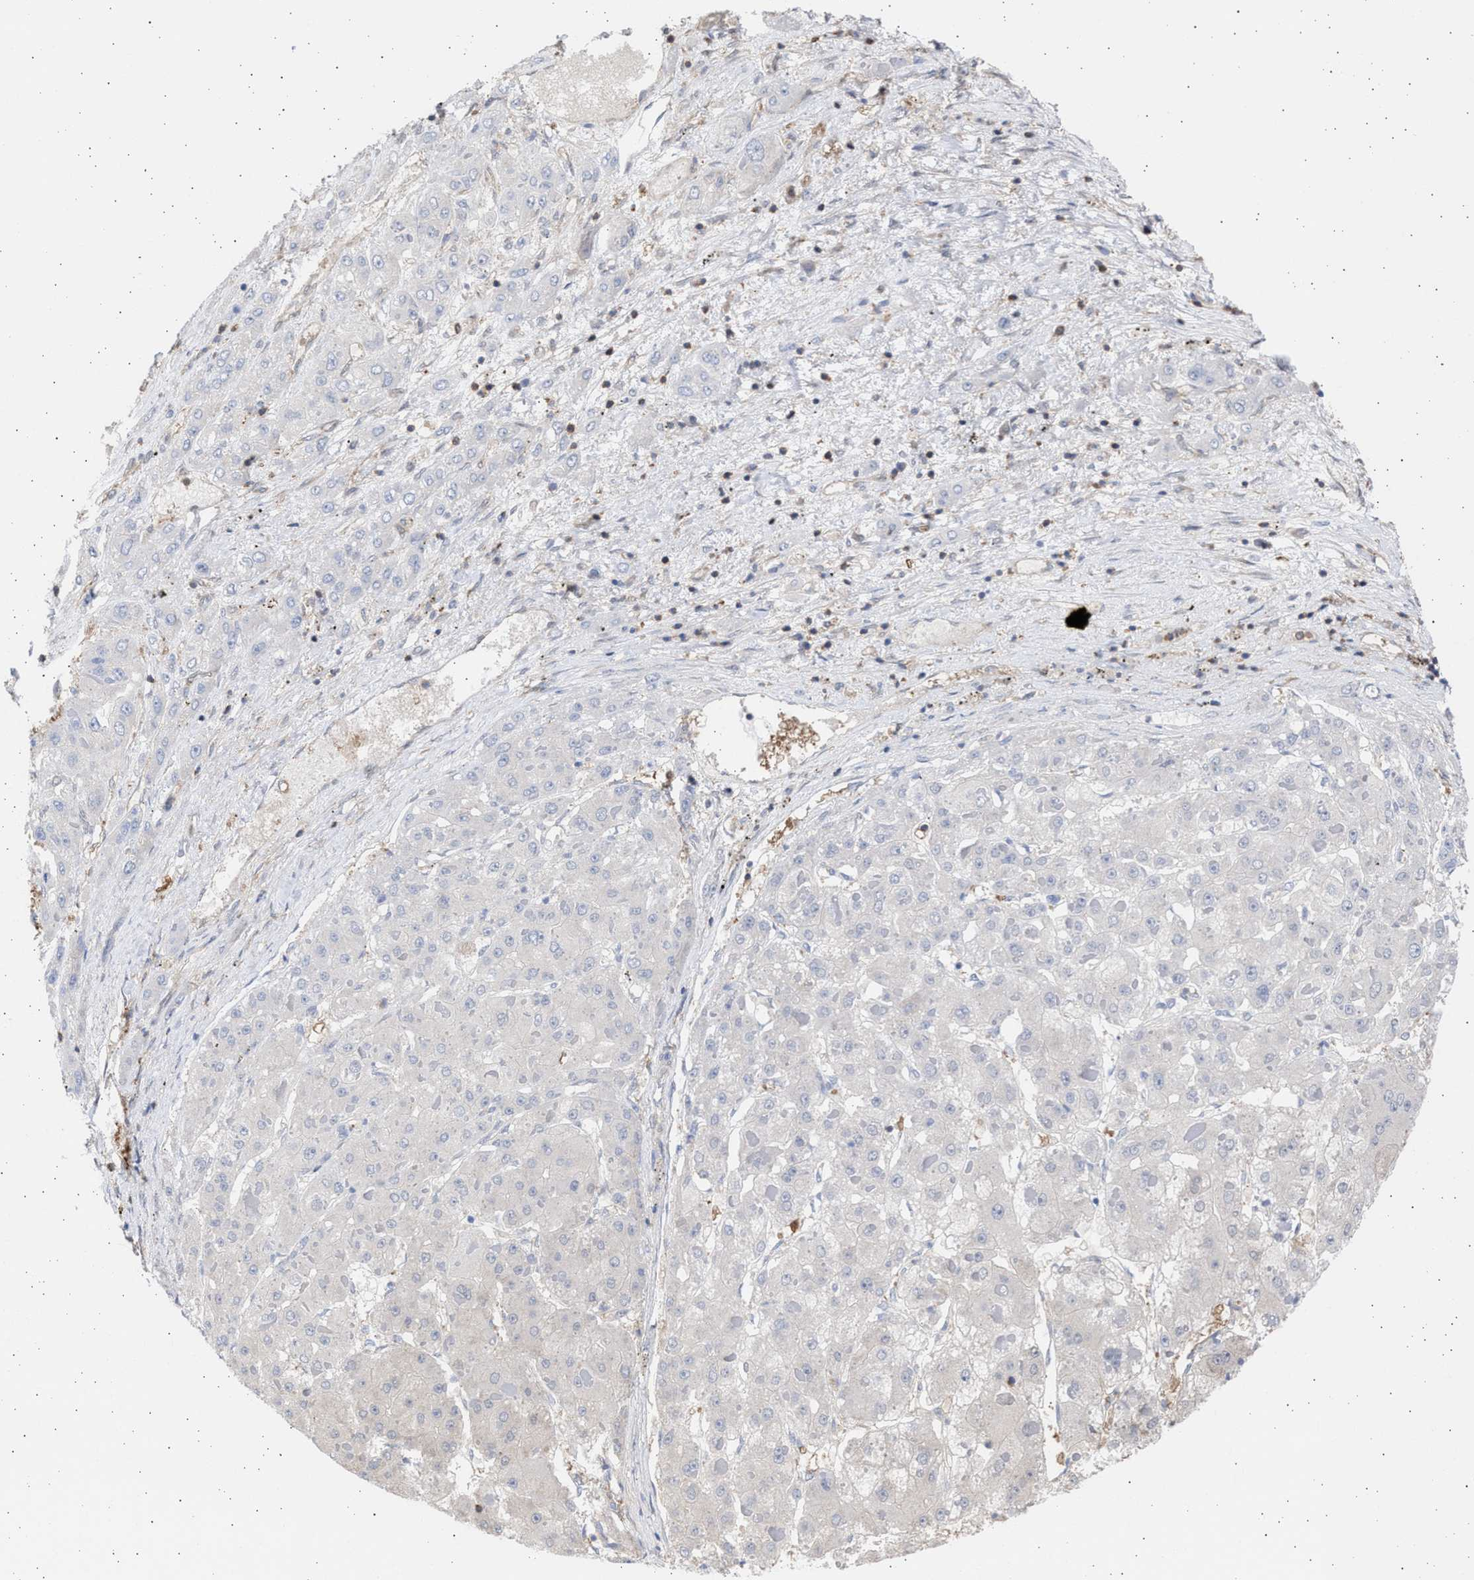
{"staining": {"intensity": "negative", "quantity": "none", "location": "none"}, "tissue": "liver cancer", "cell_type": "Tumor cells", "image_type": "cancer", "snomed": [{"axis": "morphology", "description": "Carcinoma, Hepatocellular, NOS"}, {"axis": "topography", "description": "Liver"}], "caption": "IHC image of neoplastic tissue: liver hepatocellular carcinoma stained with DAB (3,3'-diaminobenzidine) reveals no significant protein staining in tumor cells.", "gene": "ALDOC", "patient": {"sex": "female", "age": 73}}